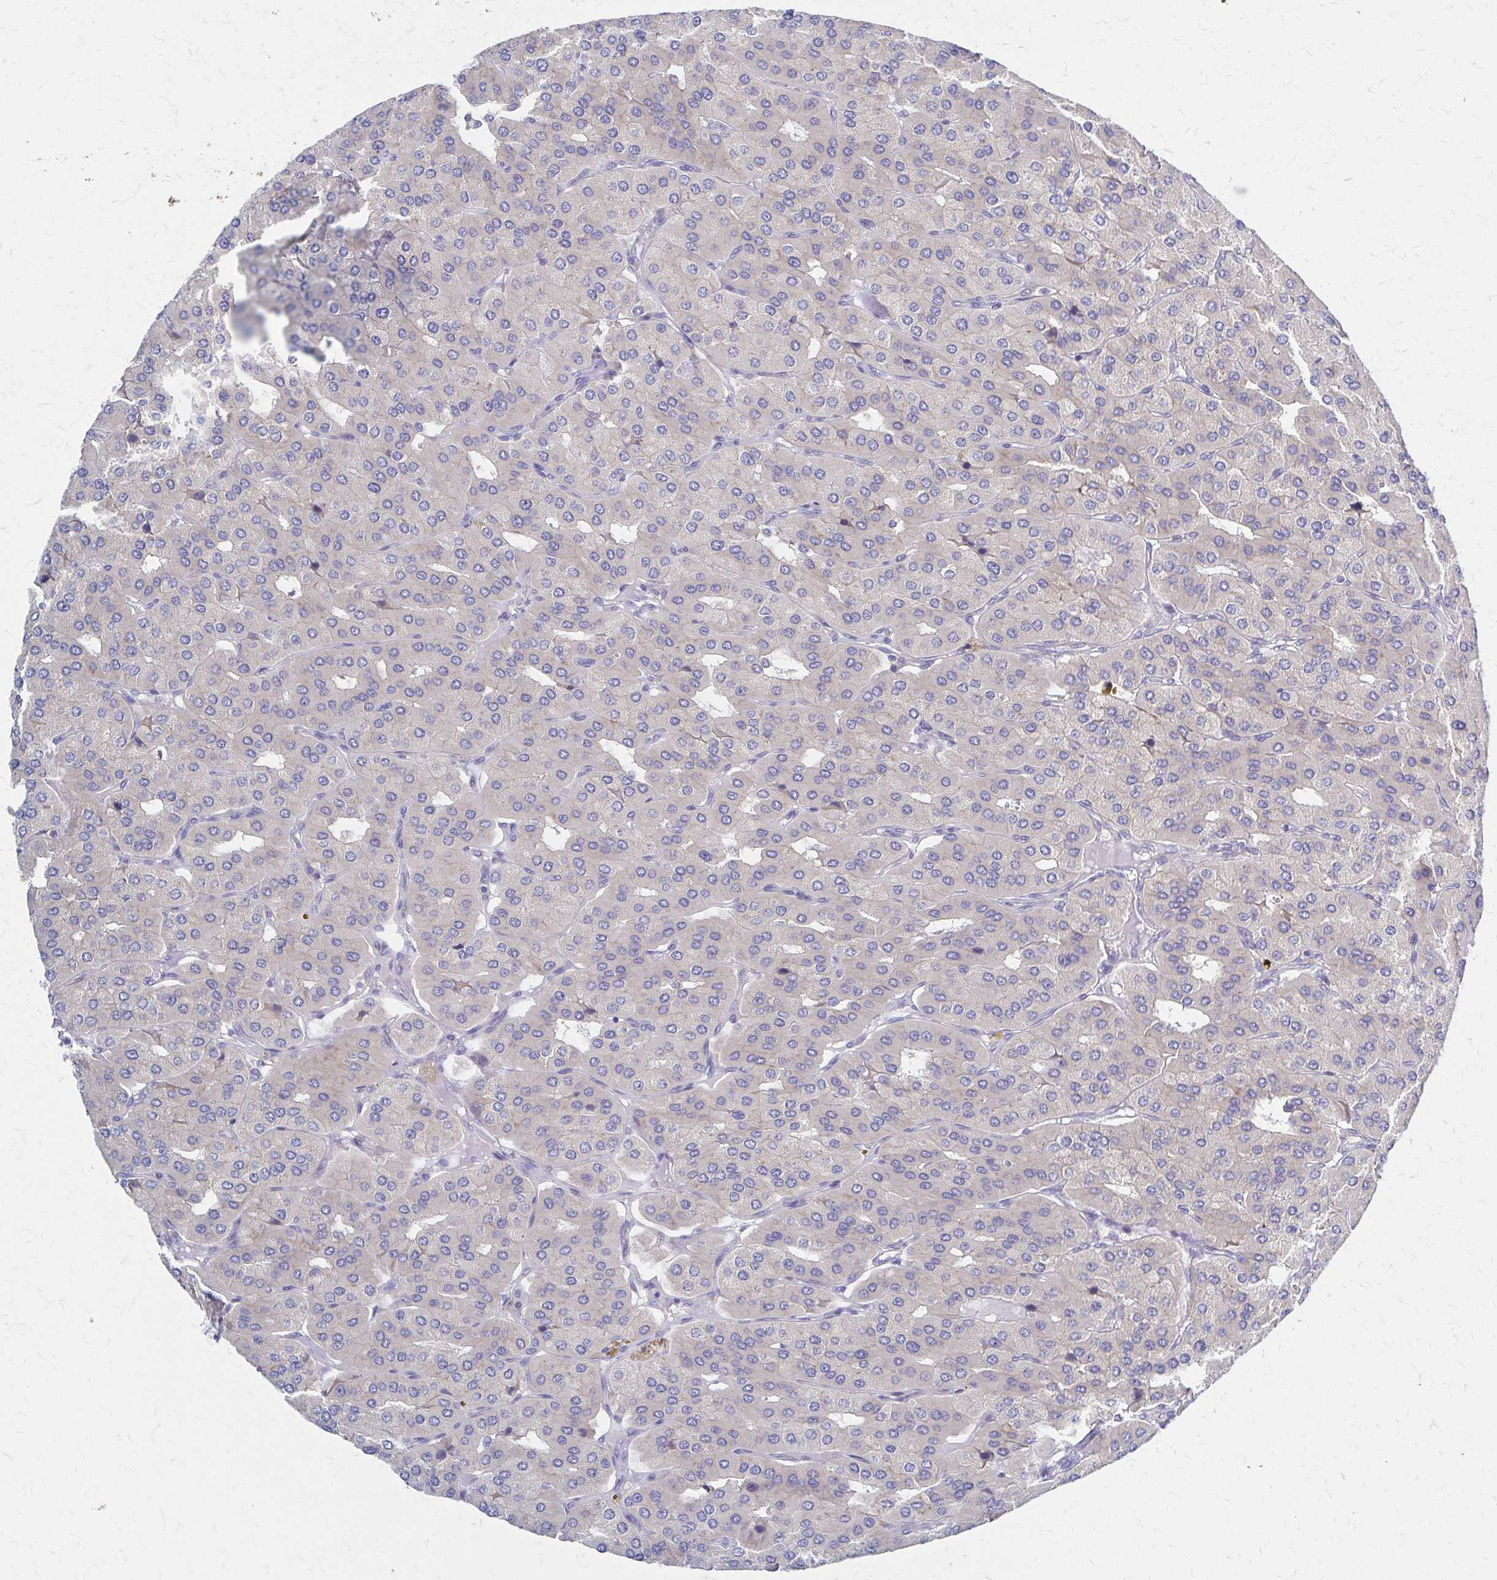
{"staining": {"intensity": "negative", "quantity": "none", "location": "none"}, "tissue": "parathyroid gland", "cell_type": "Glandular cells", "image_type": "normal", "snomed": [{"axis": "morphology", "description": "Normal tissue, NOS"}, {"axis": "morphology", "description": "Adenoma, NOS"}, {"axis": "topography", "description": "Parathyroid gland"}], "caption": "Immunohistochemistry micrograph of unremarkable human parathyroid gland stained for a protein (brown), which shows no staining in glandular cells.", "gene": "RPL27A", "patient": {"sex": "female", "age": 86}}